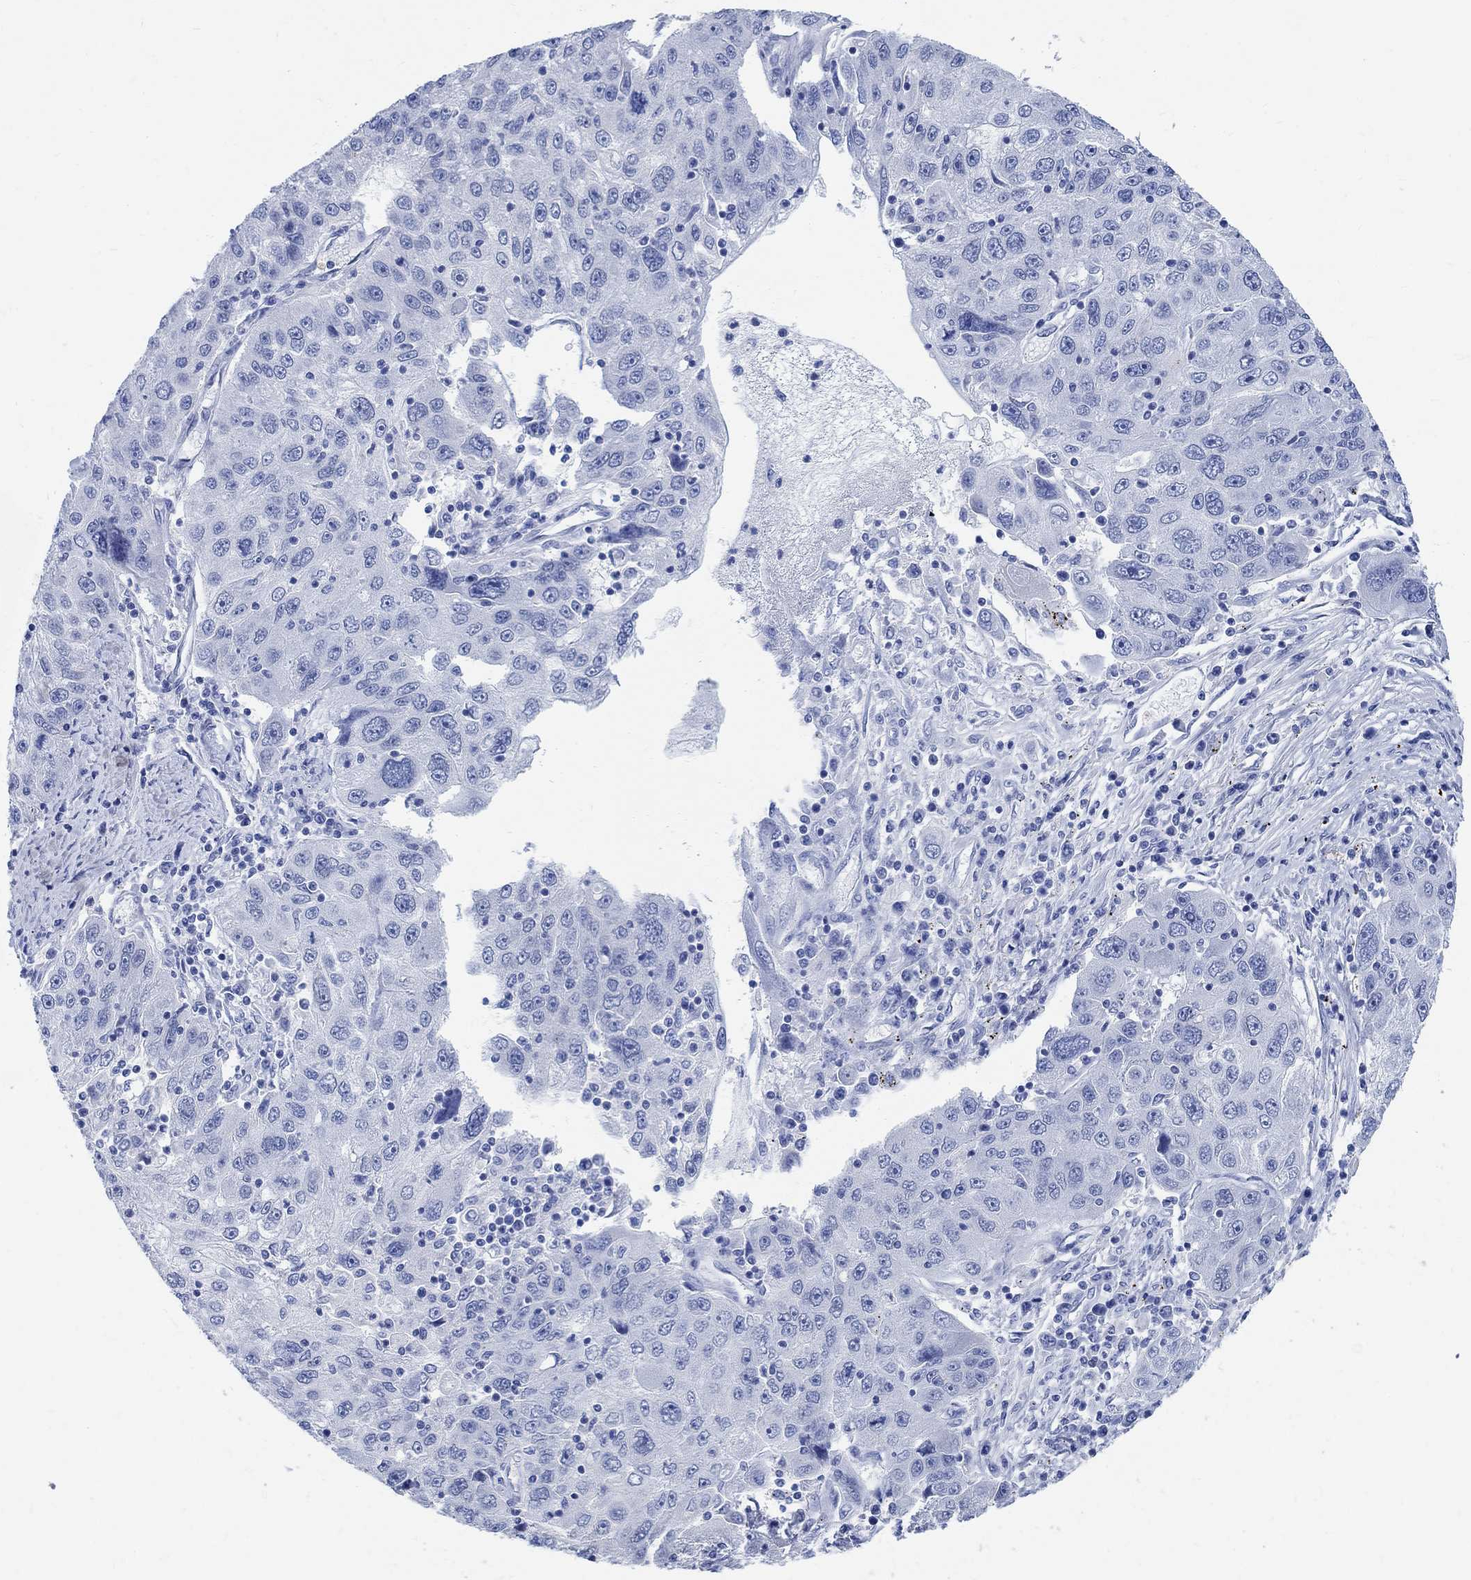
{"staining": {"intensity": "negative", "quantity": "none", "location": "none"}, "tissue": "stomach cancer", "cell_type": "Tumor cells", "image_type": "cancer", "snomed": [{"axis": "morphology", "description": "Adenocarcinoma, NOS"}, {"axis": "topography", "description": "Stomach"}], "caption": "Adenocarcinoma (stomach) was stained to show a protein in brown. There is no significant staining in tumor cells.", "gene": "CAMK2N1", "patient": {"sex": "male", "age": 56}}